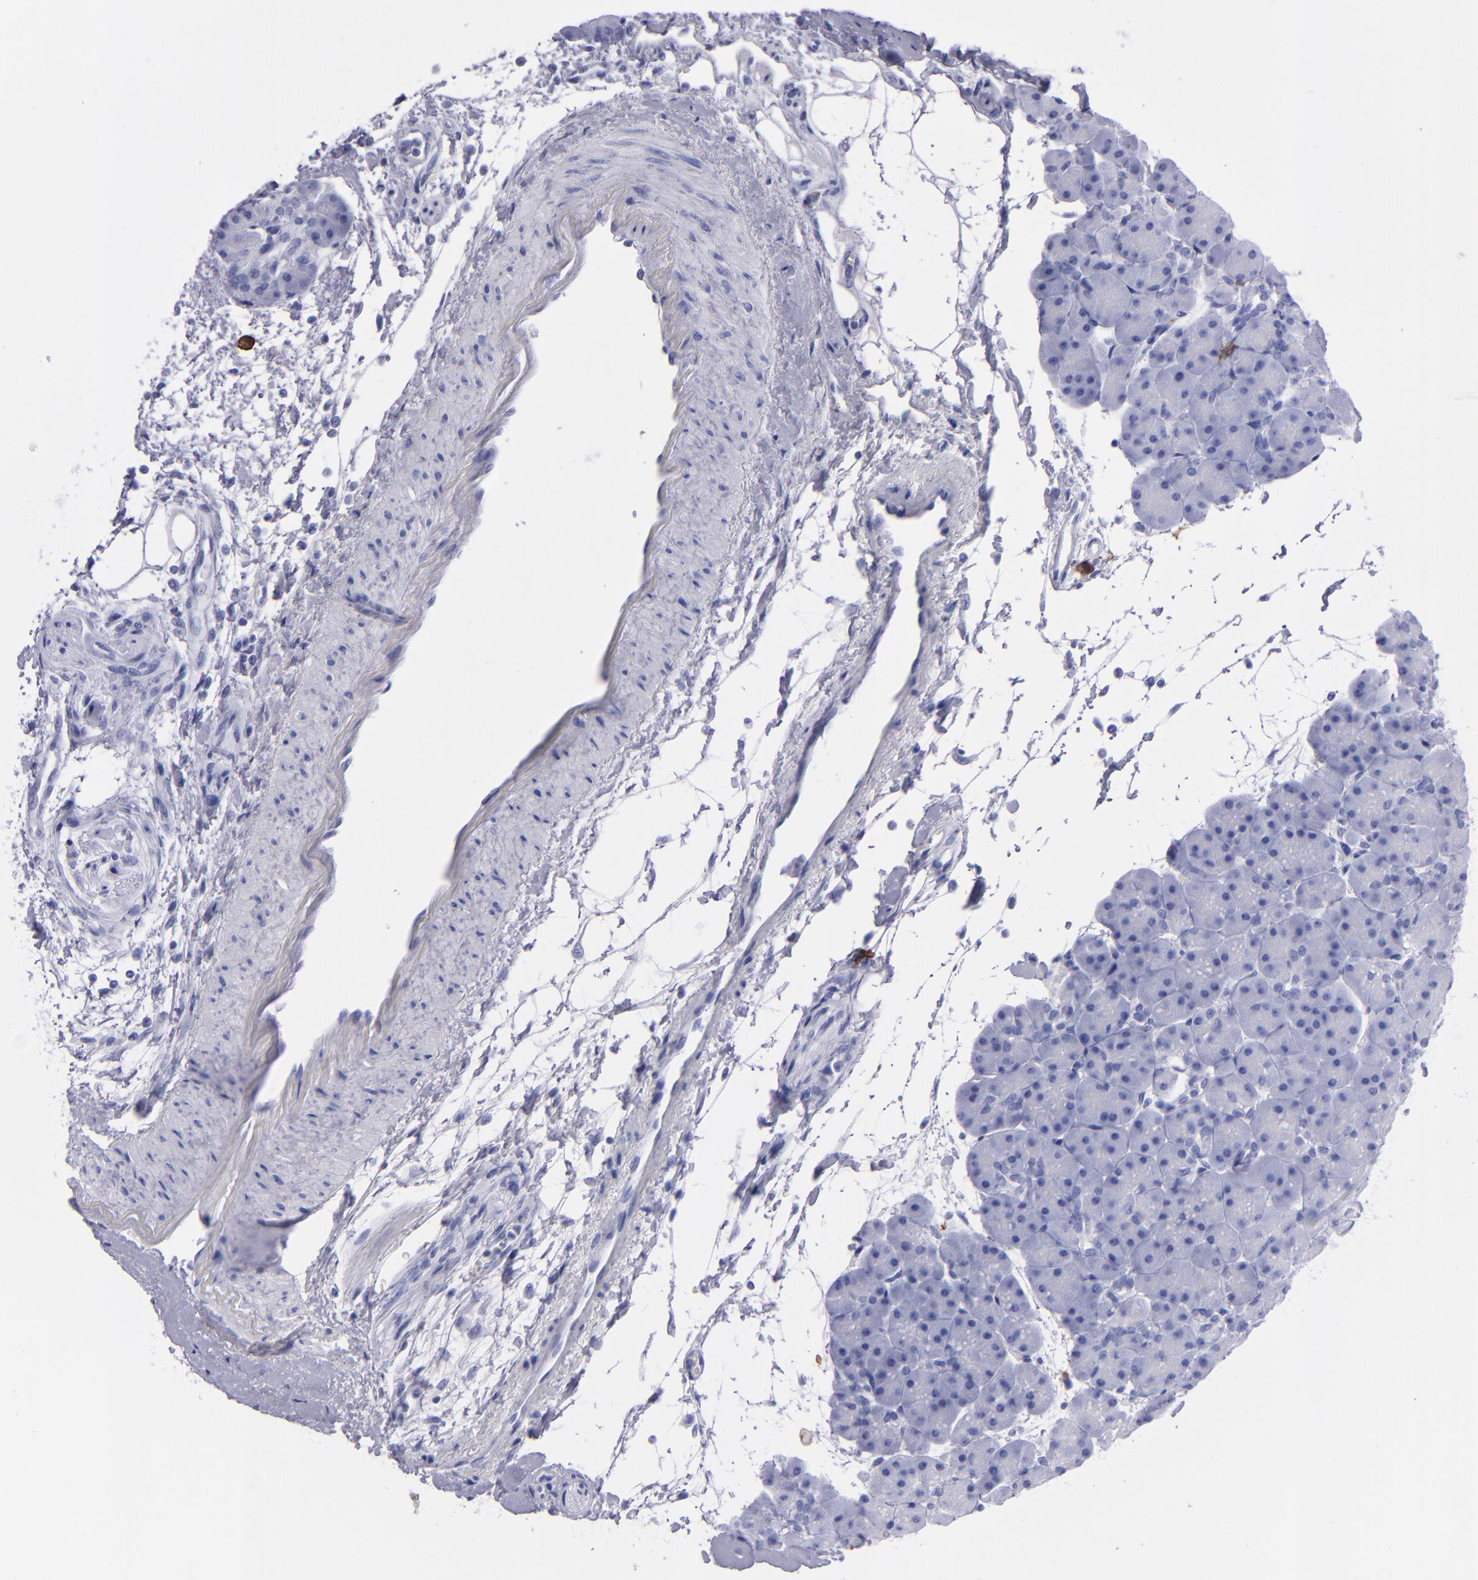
{"staining": {"intensity": "negative", "quantity": "none", "location": "none"}, "tissue": "pancreas", "cell_type": "Exocrine glandular cells", "image_type": "normal", "snomed": [{"axis": "morphology", "description": "Normal tissue, NOS"}, {"axis": "topography", "description": "Pancreas"}], "caption": "Immunohistochemistry image of benign human pancreas stained for a protein (brown), which displays no positivity in exocrine glandular cells. Nuclei are stained in blue.", "gene": "CD38", "patient": {"sex": "male", "age": 66}}